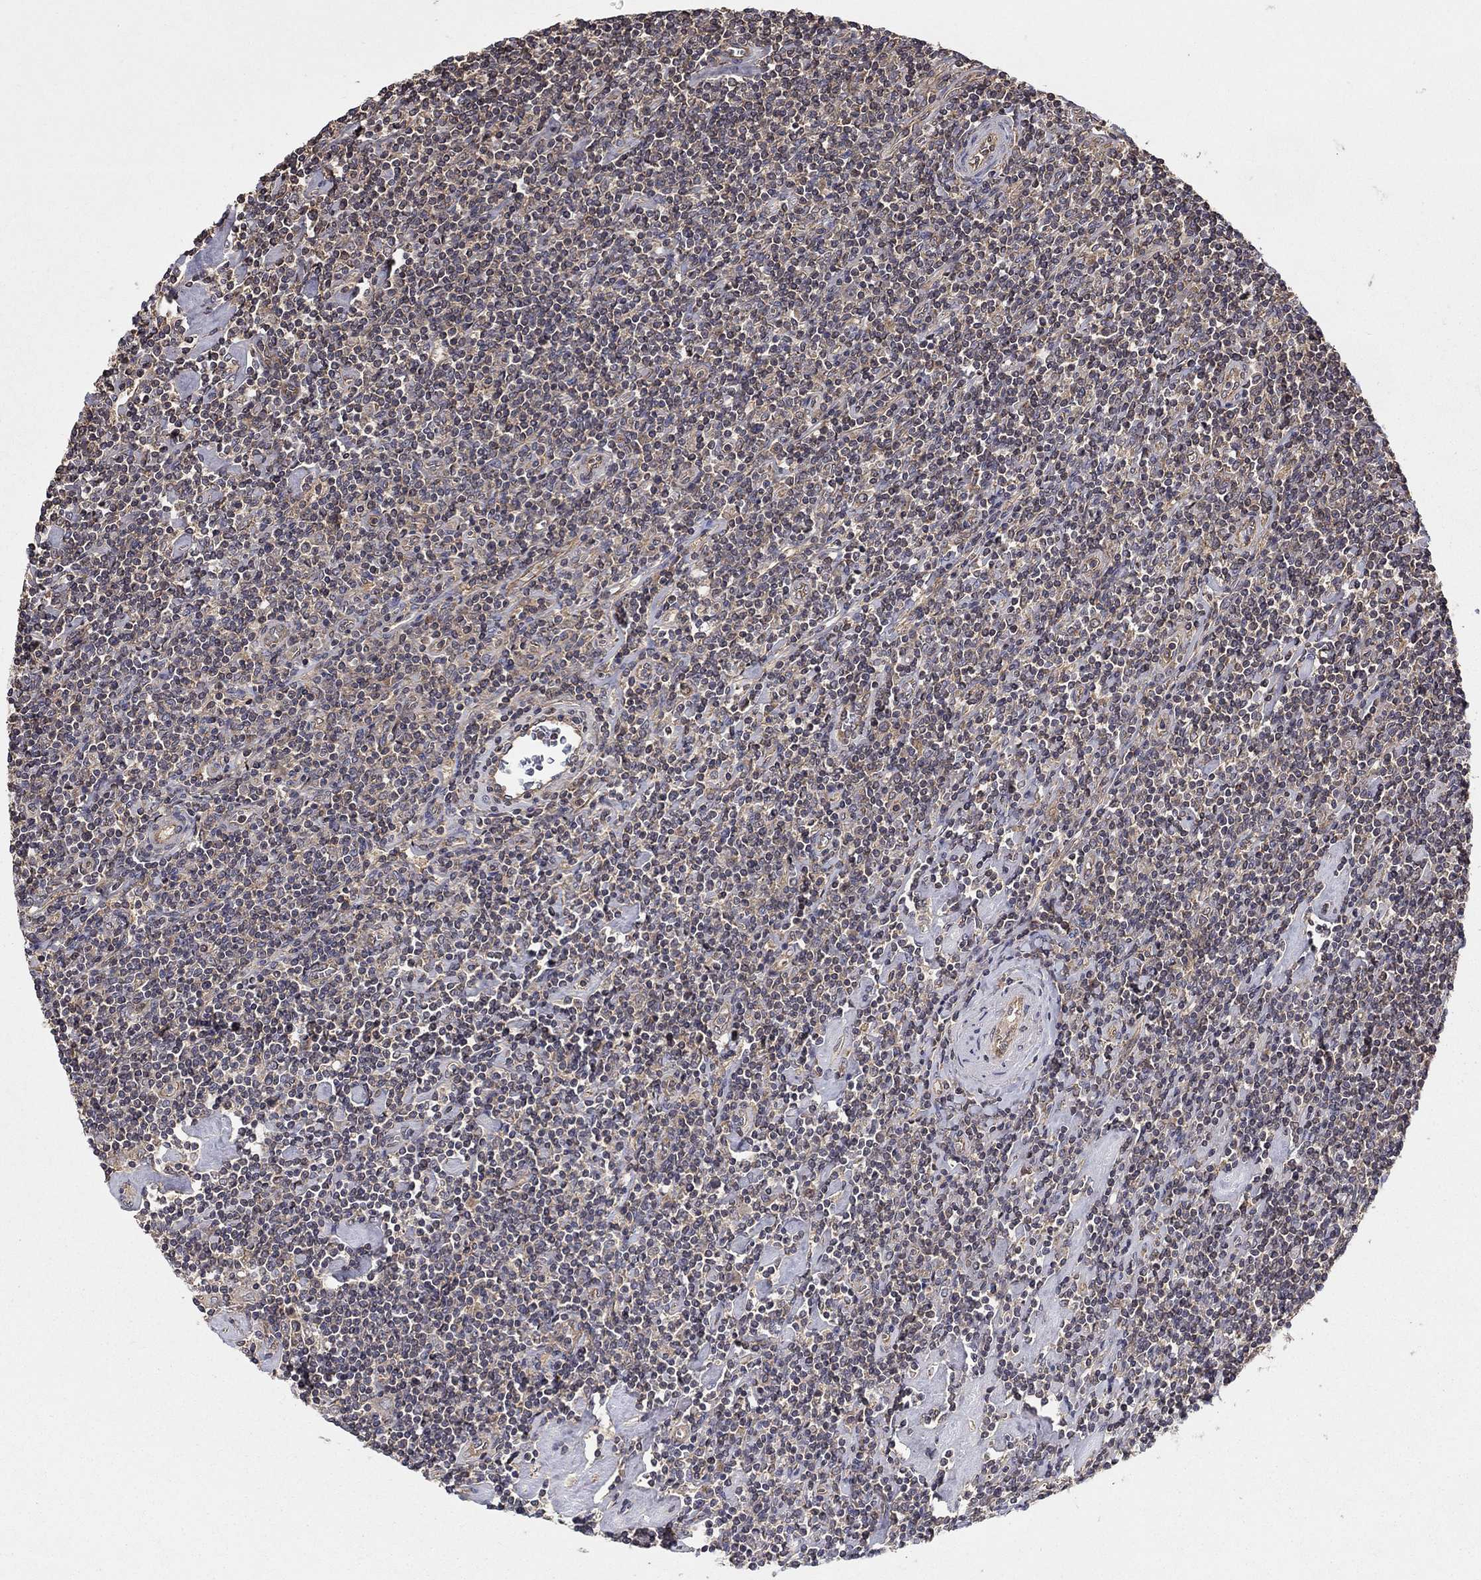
{"staining": {"intensity": "weak", "quantity": "25%-75%", "location": "cytoplasmic/membranous"}, "tissue": "lymphoma", "cell_type": "Tumor cells", "image_type": "cancer", "snomed": [{"axis": "morphology", "description": "Hodgkin's disease, NOS"}, {"axis": "topography", "description": "Lymph node"}], "caption": "Hodgkin's disease stained for a protein (brown) demonstrates weak cytoplasmic/membranous positive expression in approximately 25%-75% of tumor cells.", "gene": "BMERB1", "patient": {"sex": "male", "age": 40}}